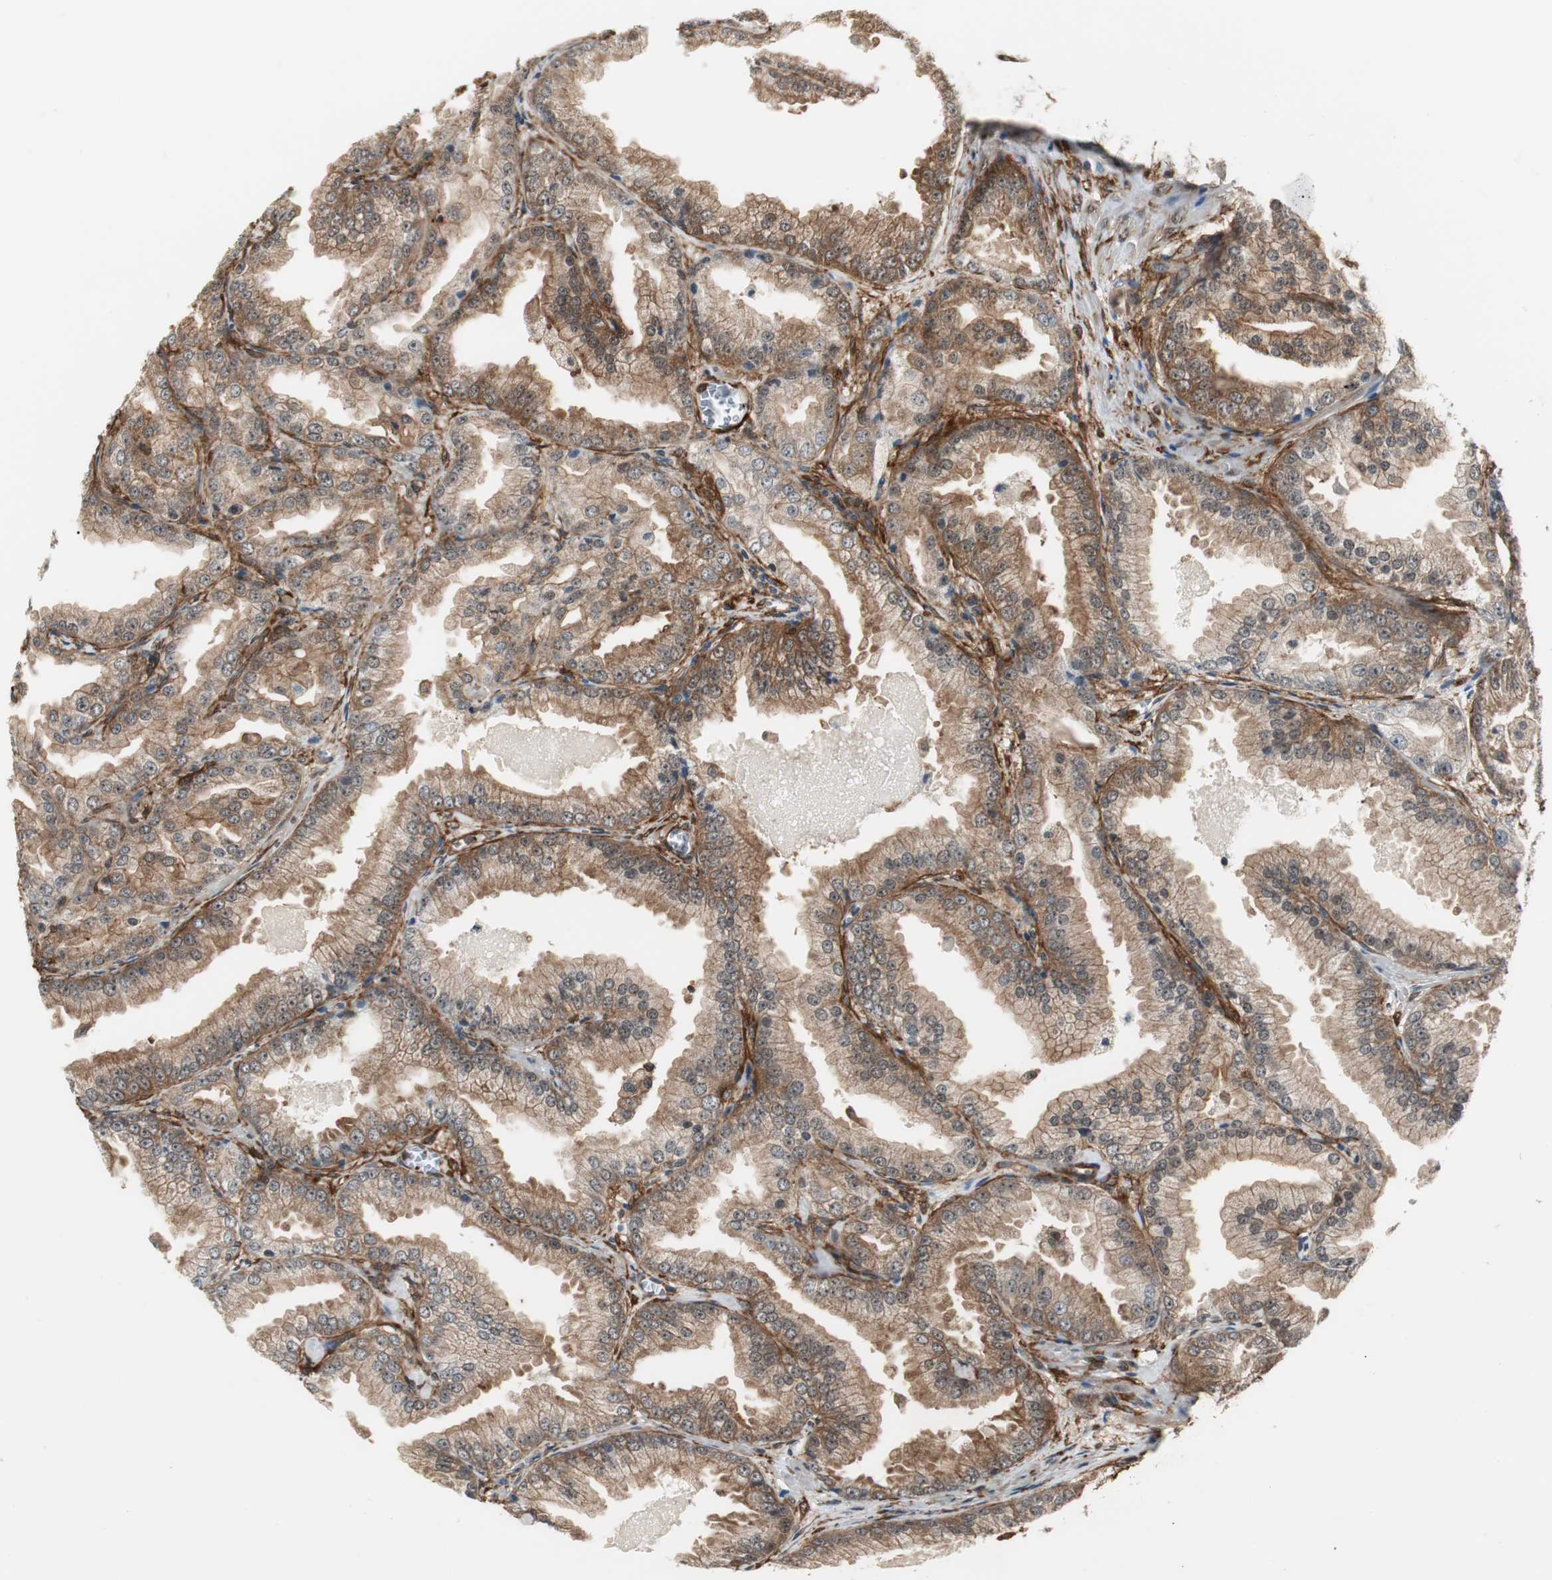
{"staining": {"intensity": "moderate", "quantity": ">75%", "location": "cytoplasmic/membranous"}, "tissue": "prostate cancer", "cell_type": "Tumor cells", "image_type": "cancer", "snomed": [{"axis": "morphology", "description": "Adenocarcinoma, High grade"}, {"axis": "topography", "description": "Prostate"}], "caption": "Tumor cells display medium levels of moderate cytoplasmic/membranous positivity in approximately >75% of cells in human prostate cancer. The staining was performed using DAB (3,3'-diaminobenzidine), with brown indicating positive protein expression. Nuclei are stained blue with hematoxylin.", "gene": "PTPN11", "patient": {"sex": "male", "age": 61}}